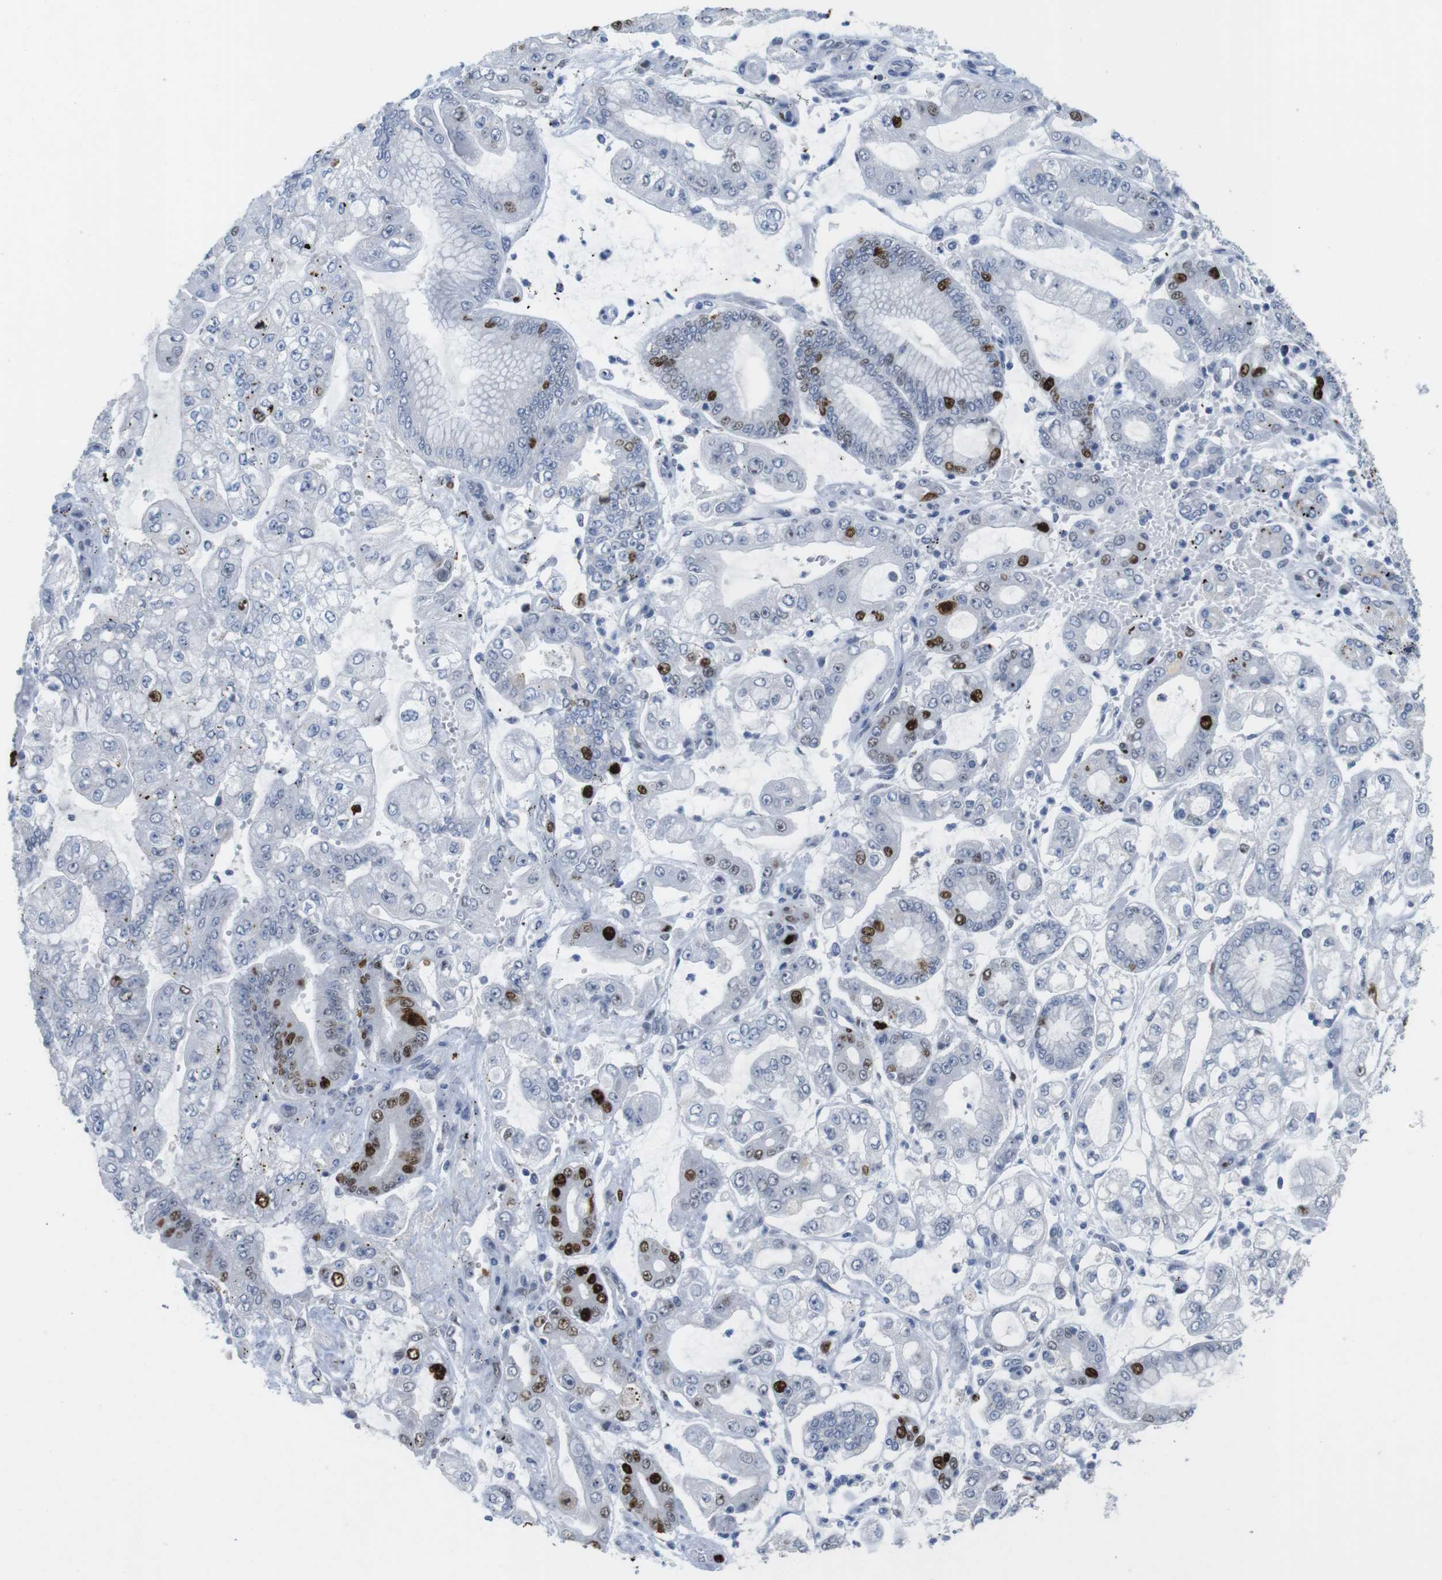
{"staining": {"intensity": "strong", "quantity": "<25%", "location": "nuclear"}, "tissue": "stomach cancer", "cell_type": "Tumor cells", "image_type": "cancer", "snomed": [{"axis": "morphology", "description": "Adenocarcinoma, NOS"}, {"axis": "topography", "description": "Stomach"}], "caption": "This photomicrograph exhibits immunohistochemistry (IHC) staining of stomach cancer, with medium strong nuclear positivity in about <25% of tumor cells.", "gene": "KPNA2", "patient": {"sex": "male", "age": 76}}